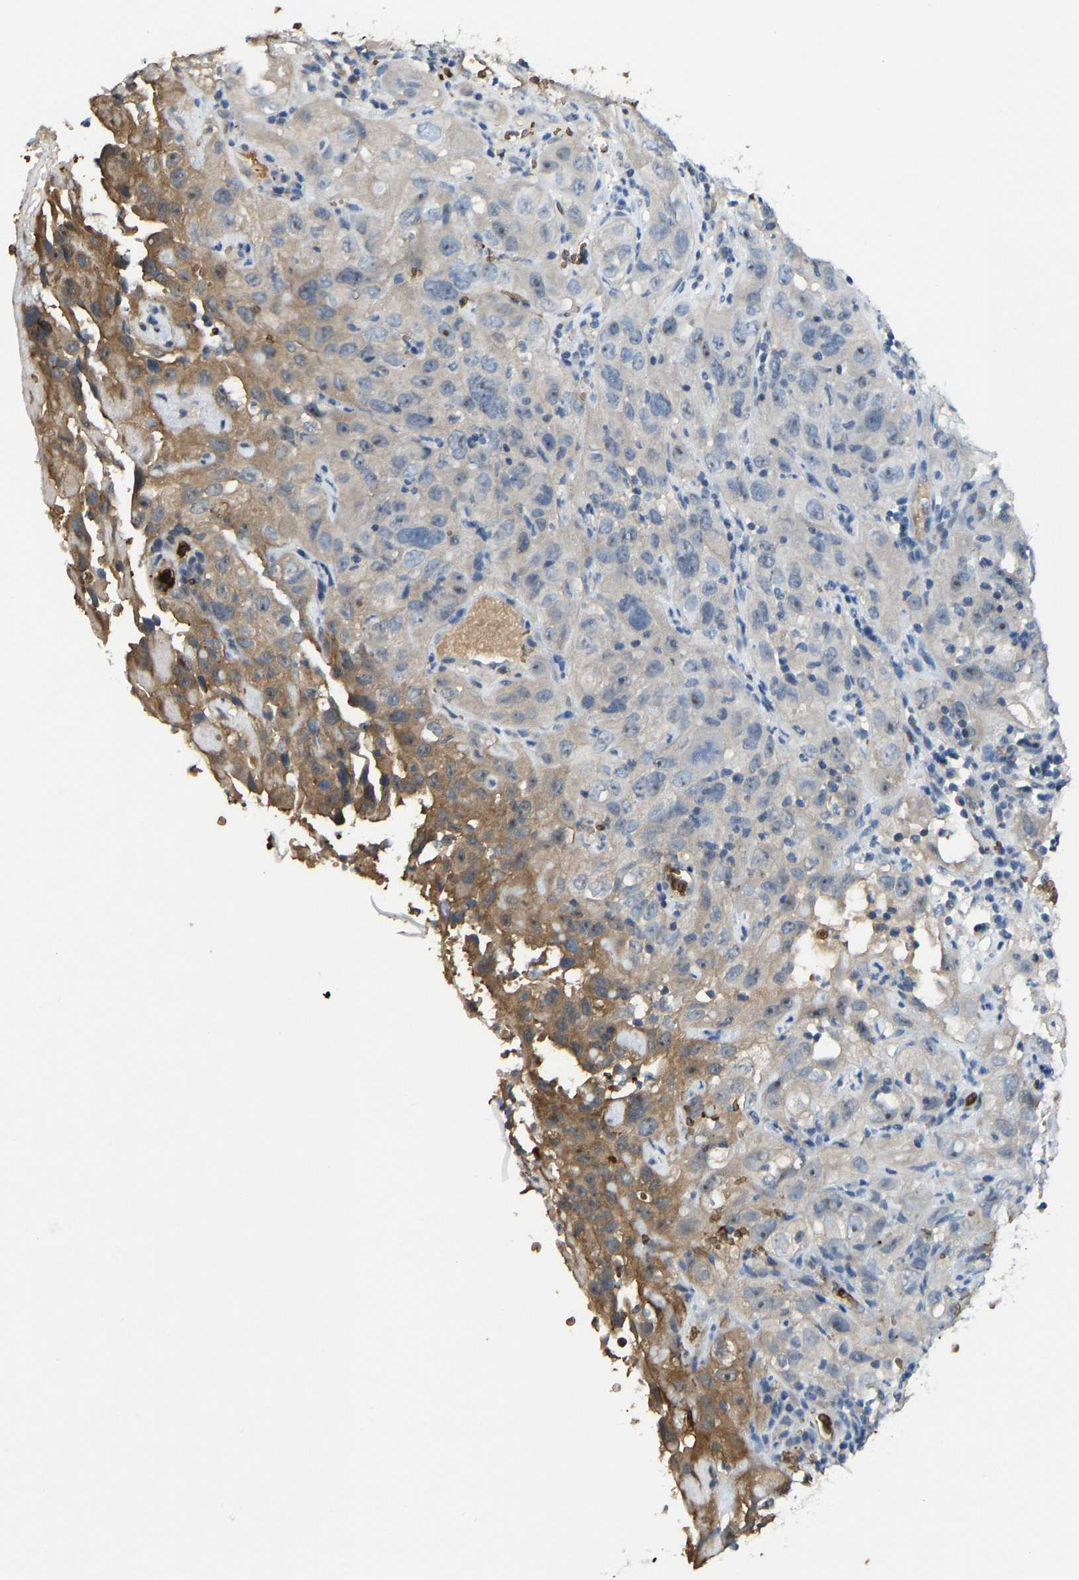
{"staining": {"intensity": "moderate", "quantity": "<25%", "location": "cytoplasmic/membranous"}, "tissue": "cervical cancer", "cell_type": "Tumor cells", "image_type": "cancer", "snomed": [{"axis": "morphology", "description": "Squamous cell carcinoma, NOS"}, {"axis": "topography", "description": "Cervix"}], "caption": "Immunohistochemical staining of cervical squamous cell carcinoma reveals low levels of moderate cytoplasmic/membranous positivity in about <25% of tumor cells. The staining is performed using DAB brown chromogen to label protein expression. The nuclei are counter-stained blue using hematoxylin.", "gene": "PIGS", "patient": {"sex": "female", "age": 32}}